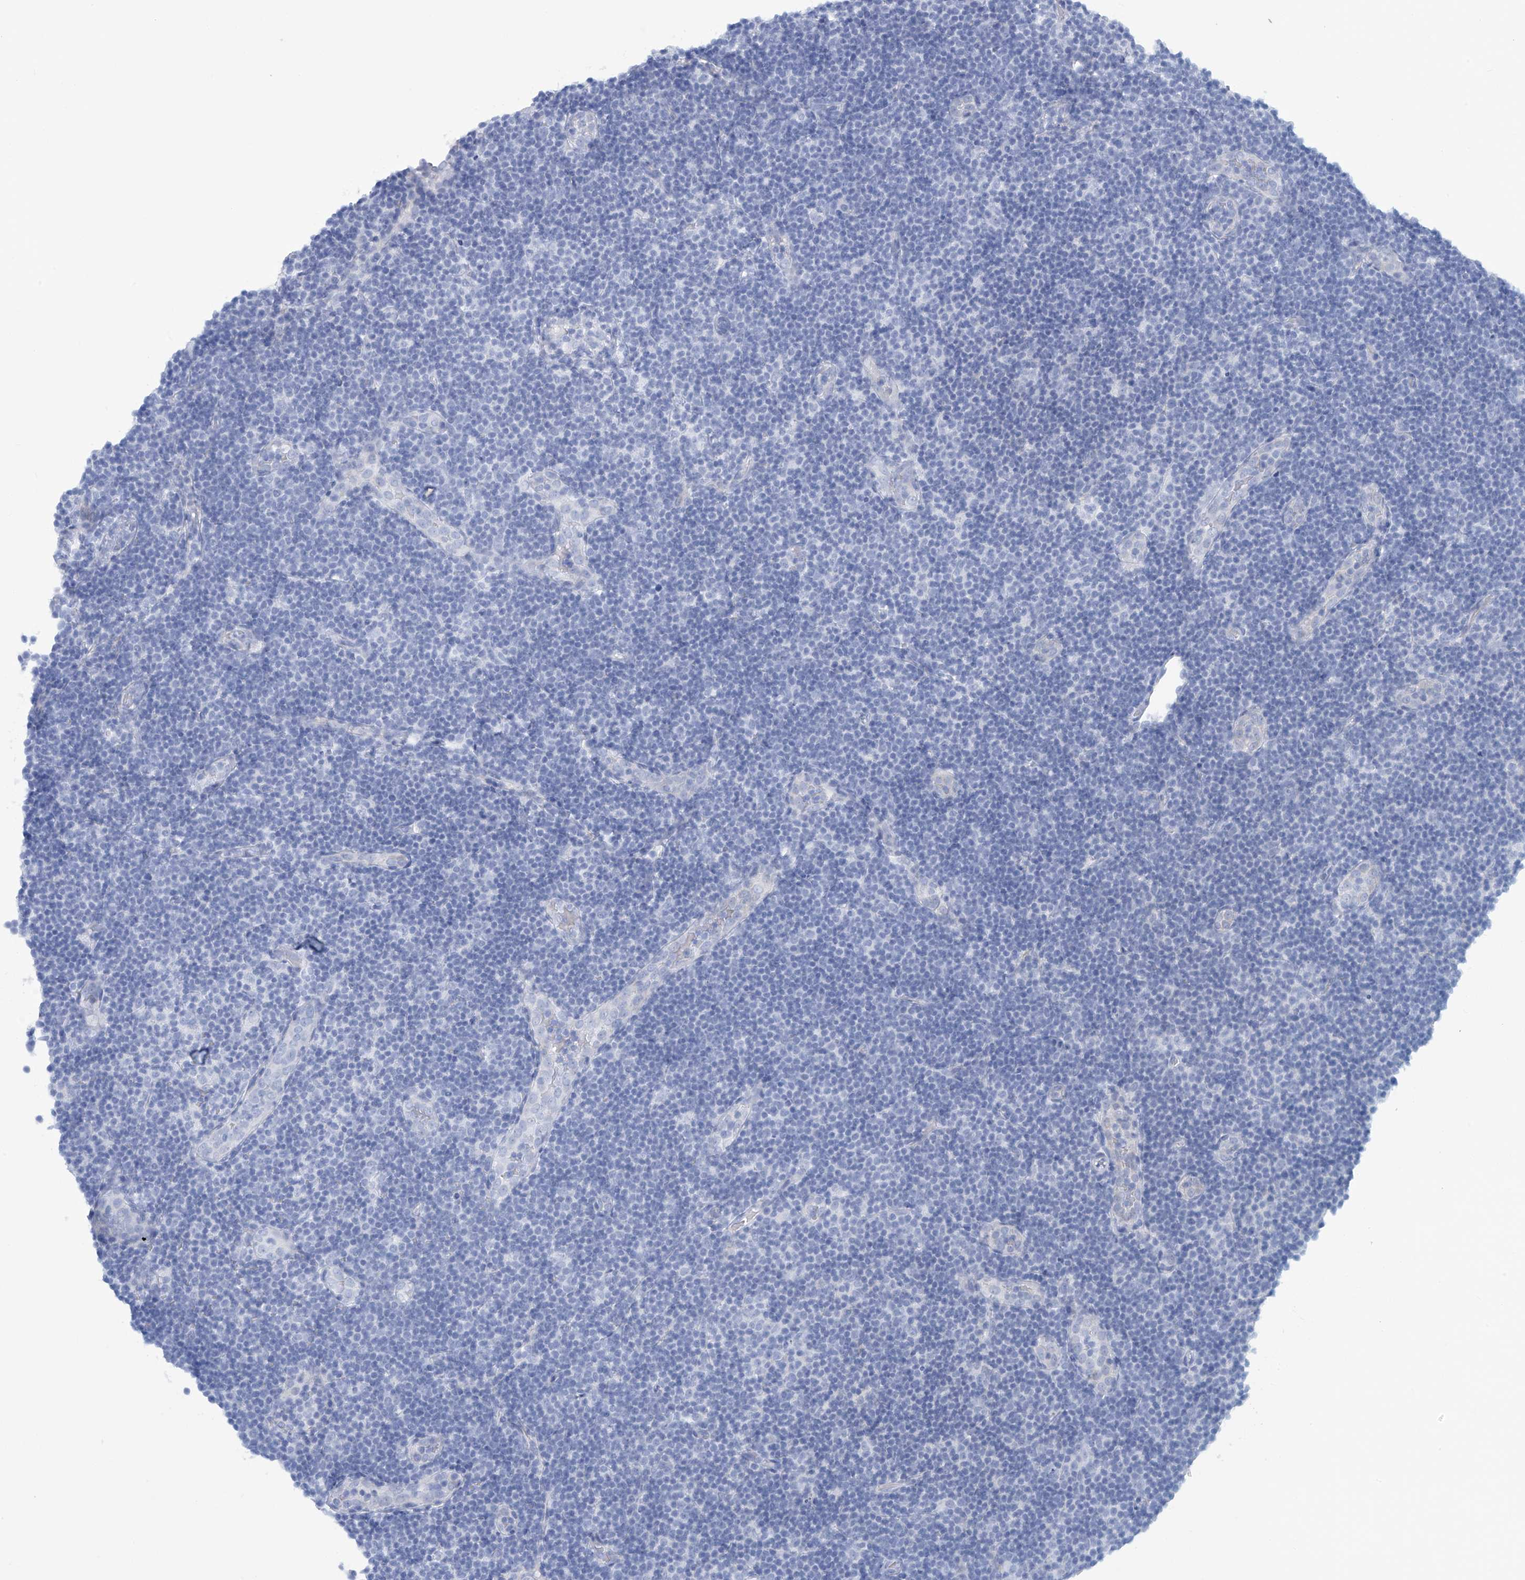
{"staining": {"intensity": "negative", "quantity": "none", "location": "none"}, "tissue": "lymphoma", "cell_type": "Tumor cells", "image_type": "cancer", "snomed": [{"axis": "morphology", "description": "Malignant lymphoma, non-Hodgkin's type, Low grade"}, {"axis": "topography", "description": "Lymph node"}], "caption": "An image of human malignant lymphoma, non-Hodgkin's type (low-grade) is negative for staining in tumor cells.", "gene": "DSP", "patient": {"sex": "male", "age": 83}}